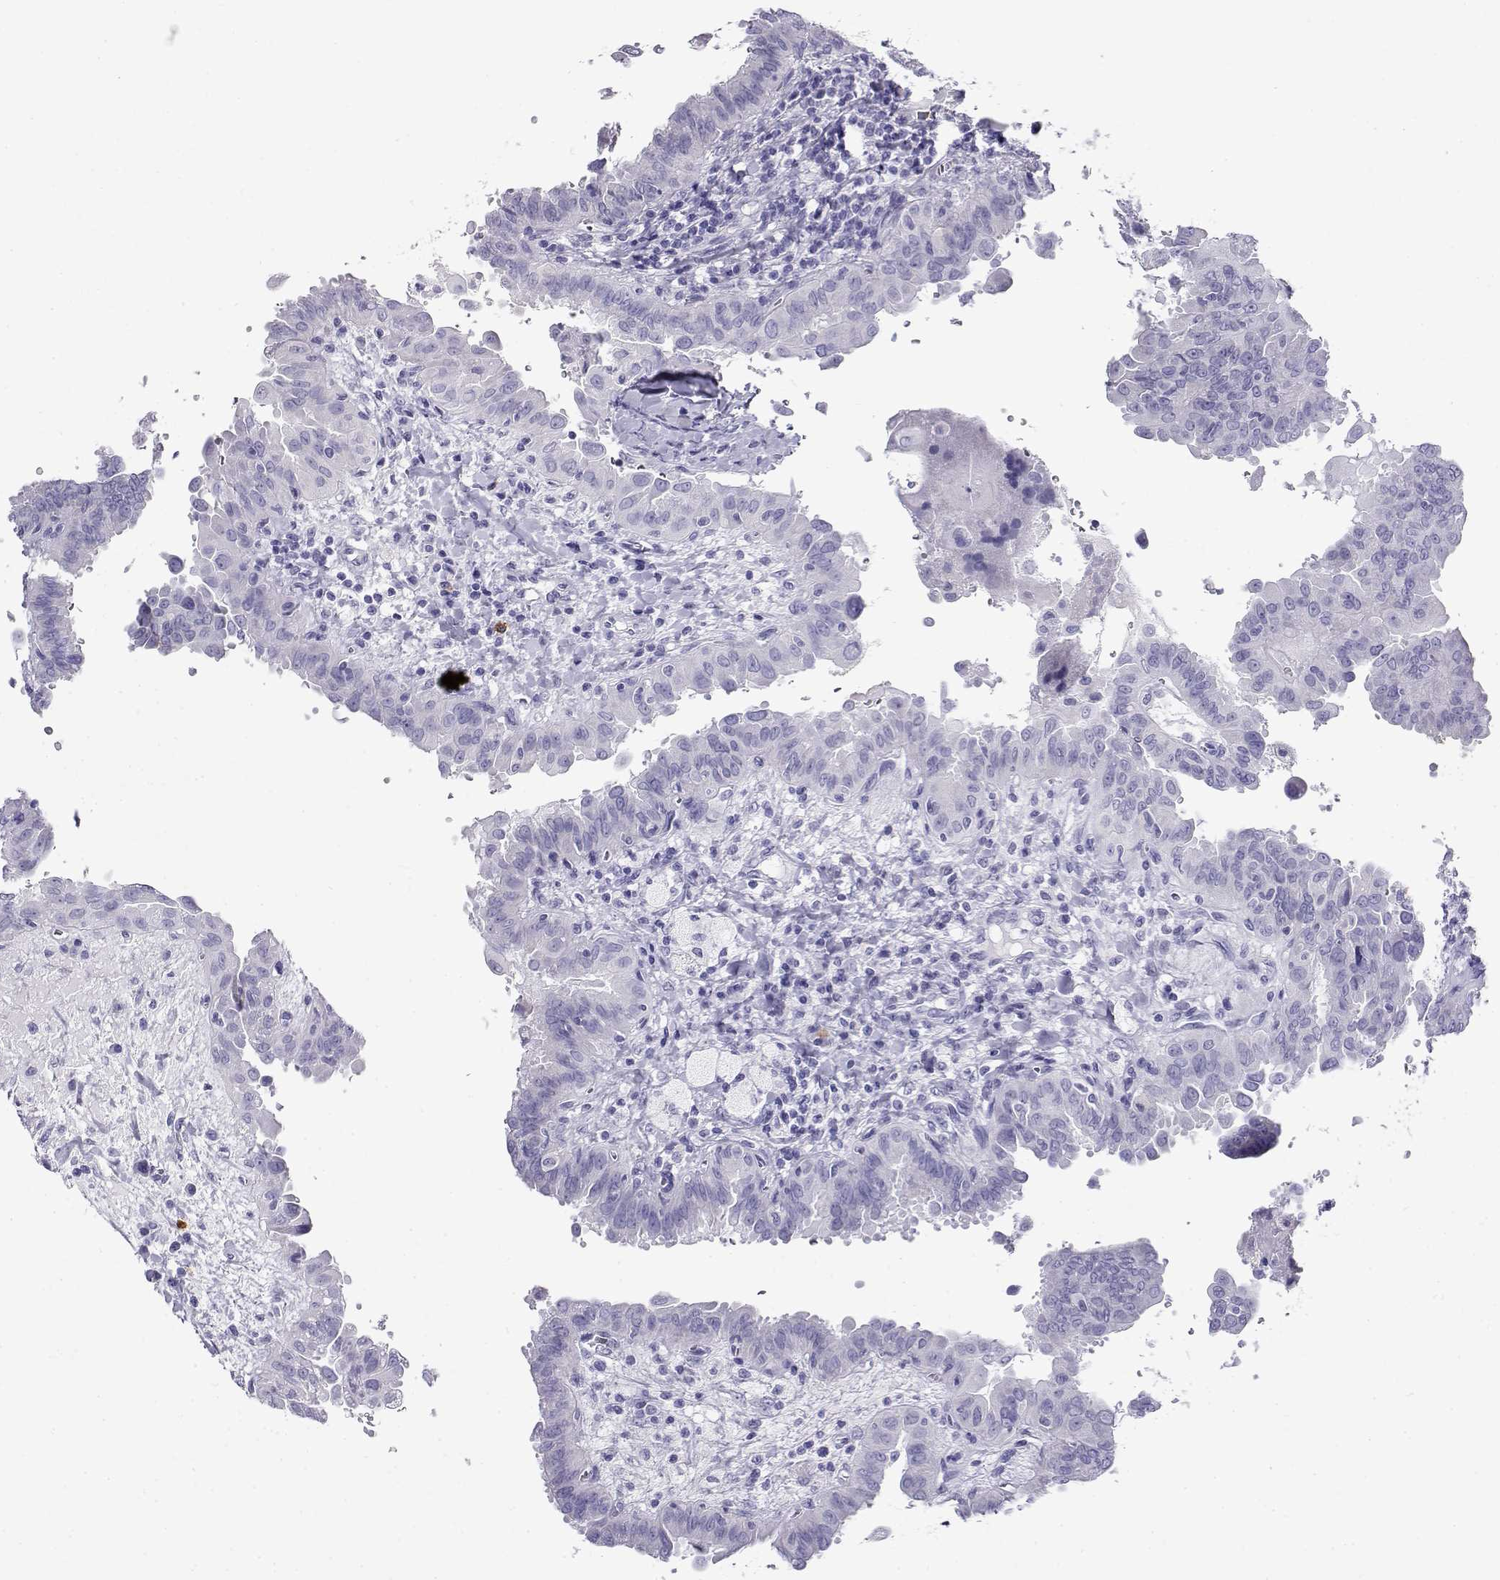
{"staining": {"intensity": "negative", "quantity": "none", "location": "none"}, "tissue": "thyroid cancer", "cell_type": "Tumor cells", "image_type": "cancer", "snomed": [{"axis": "morphology", "description": "Papillary adenocarcinoma, NOS"}, {"axis": "topography", "description": "Thyroid gland"}], "caption": "This is an IHC image of human thyroid cancer. There is no positivity in tumor cells.", "gene": "CABS1", "patient": {"sex": "female", "age": 37}}